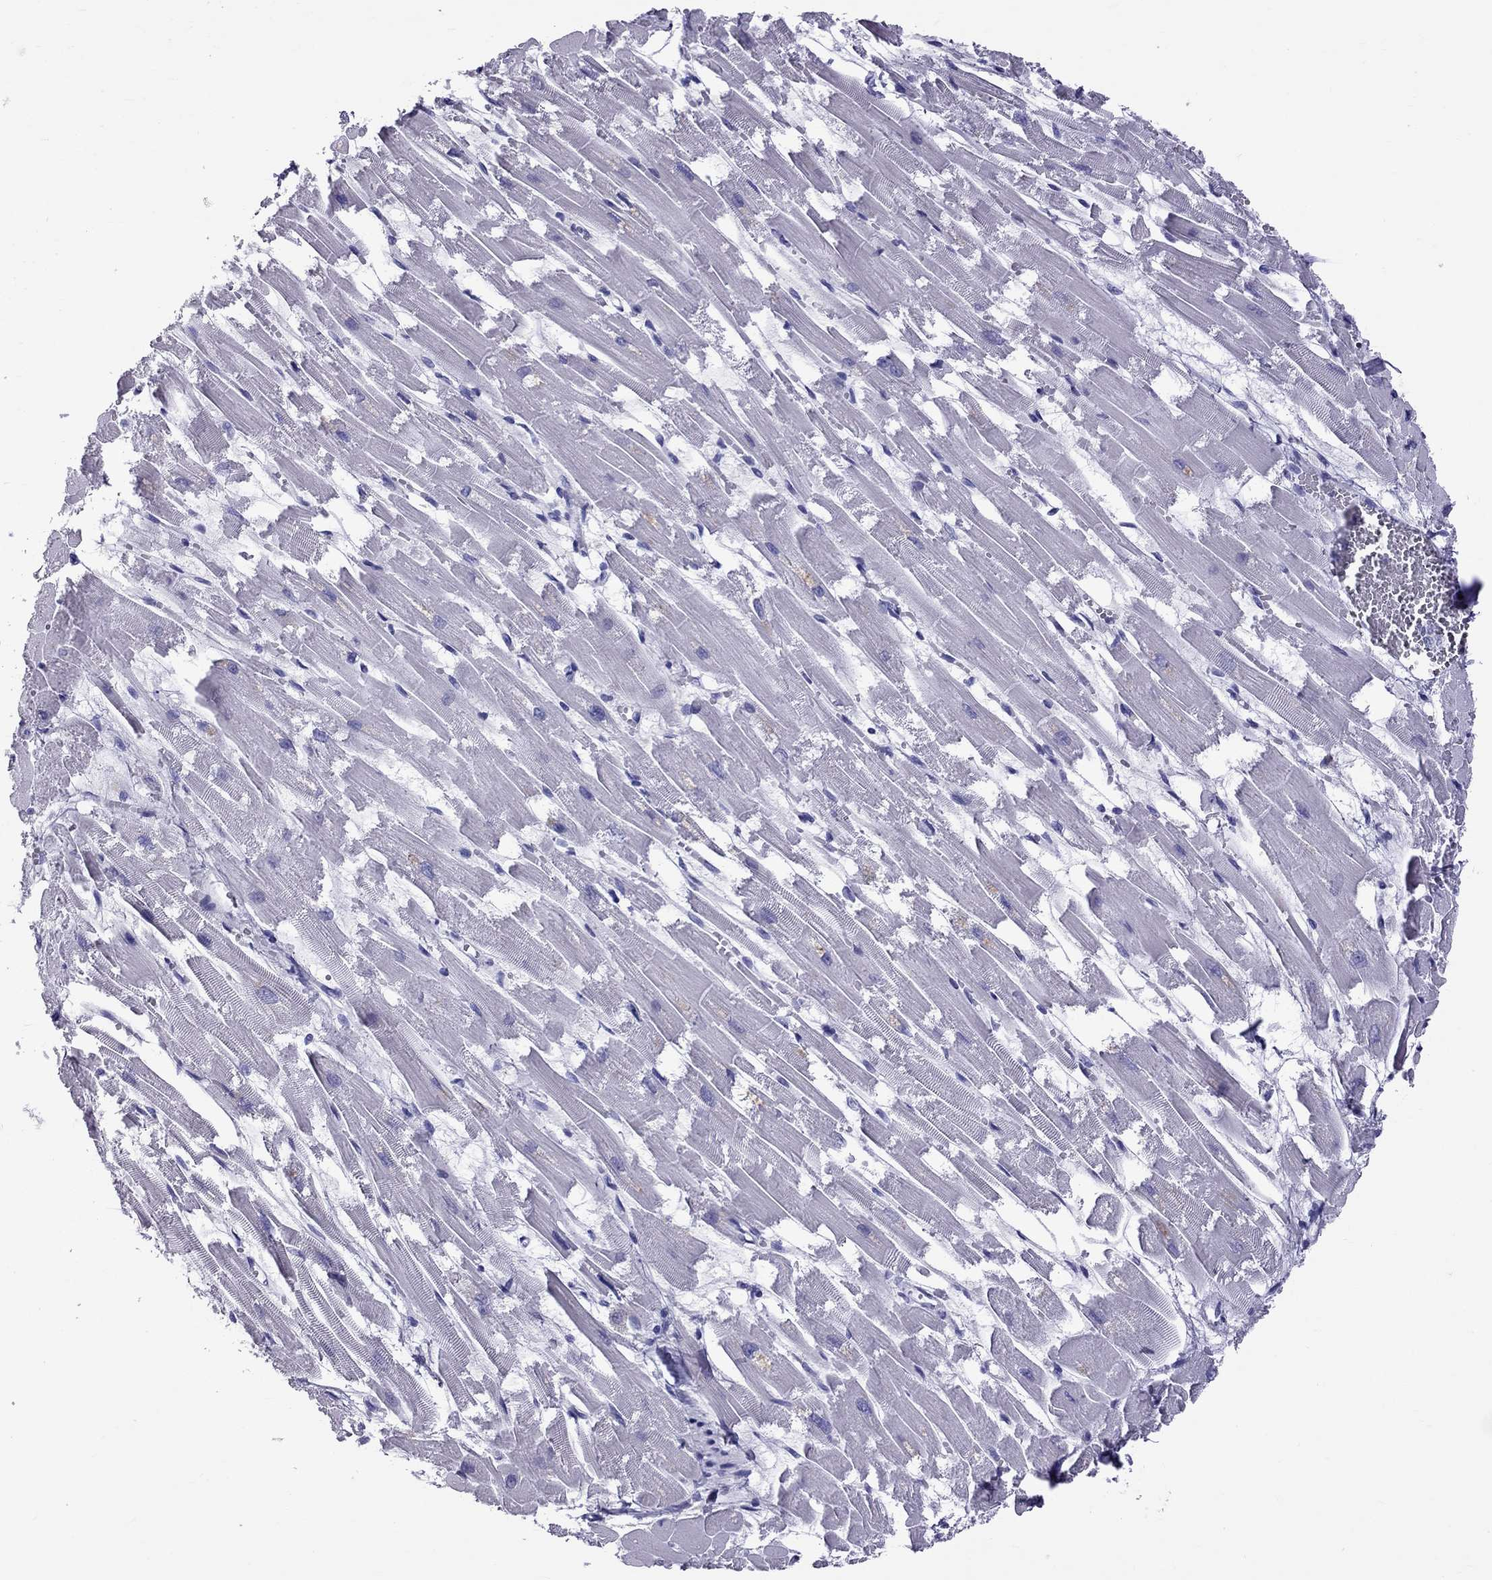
{"staining": {"intensity": "negative", "quantity": "none", "location": "none"}, "tissue": "heart muscle", "cell_type": "Cardiomyocytes", "image_type": "normal", "snomed": [{"axis": "morphology", "description": "Normal tissue, NOS"}, {"axis": "topography", "description": "Heart"}], "caption": "Image shows no significant protein staining in cardiomyocytes of unremarkable heart muscle.", "gene": "TTLL13", "patient": {"sex": "female", "age": 52}}